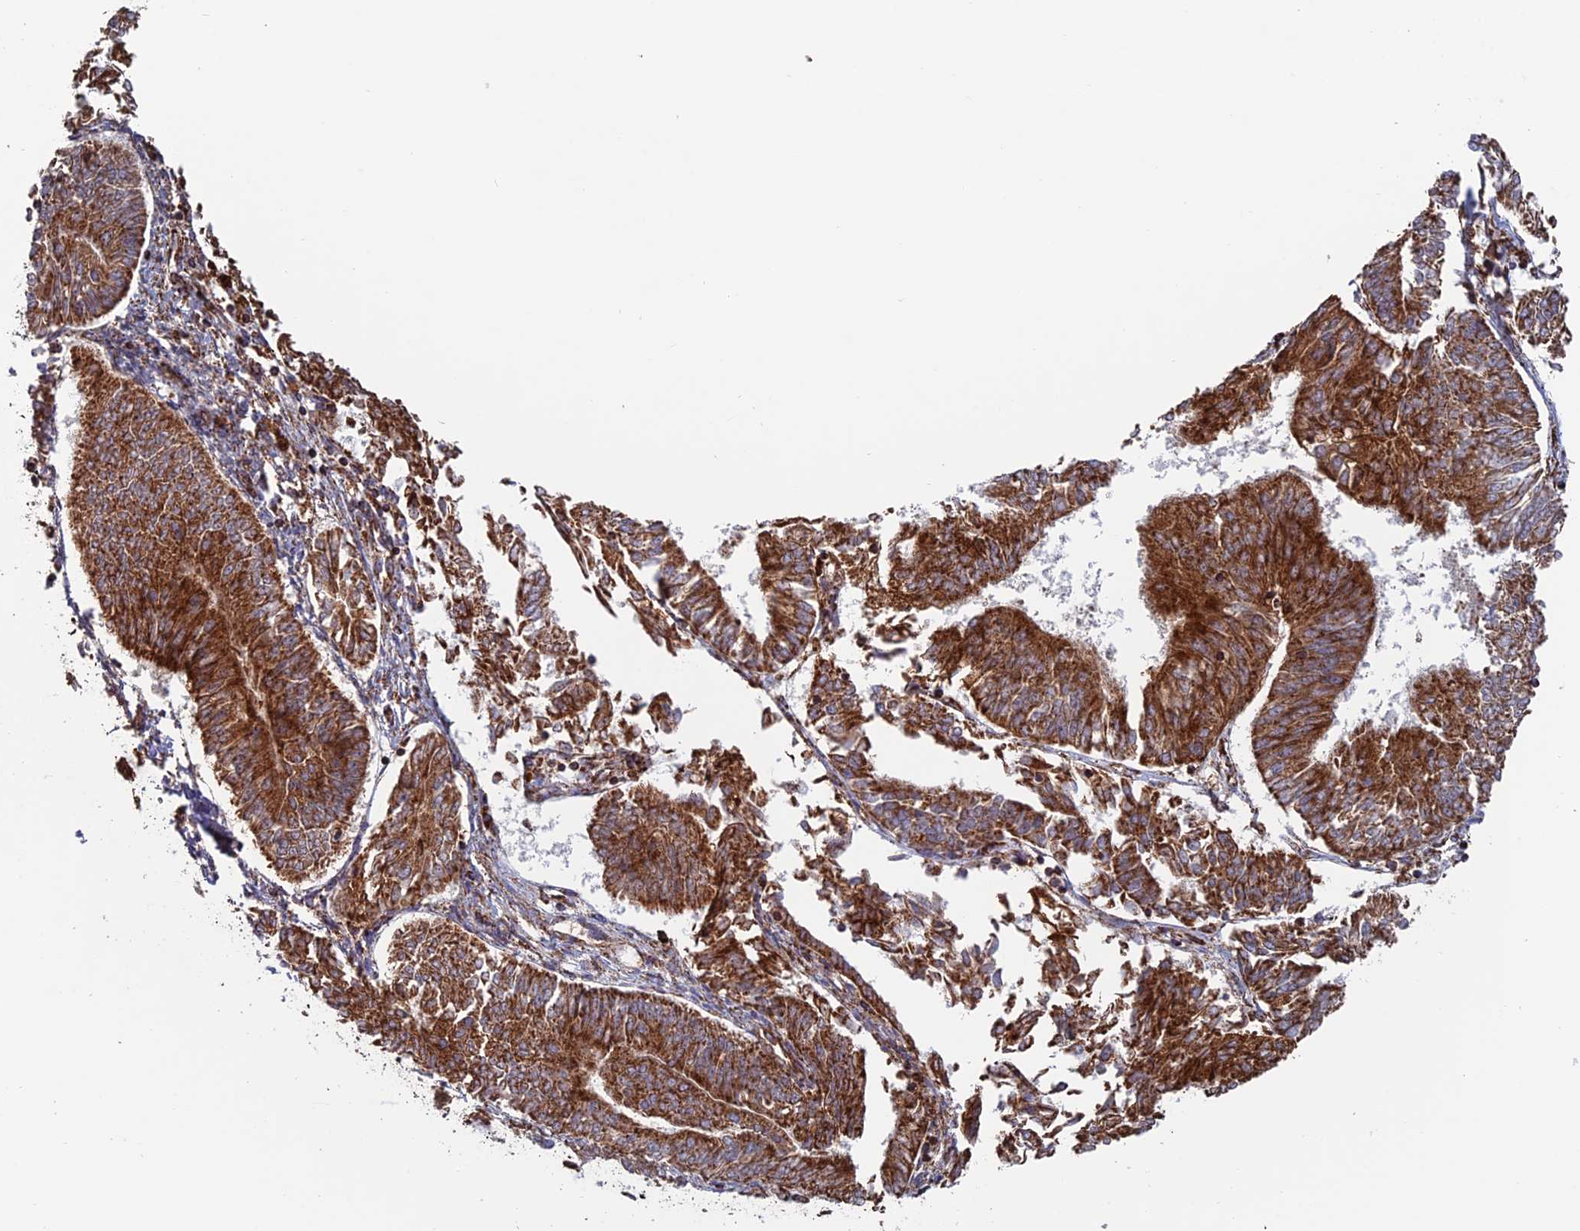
{"staining": {"intensity": "moderate", "quantity": ">75%", "location": "cytoplasmic/membranous"}, "tissue": "endometrial cancer", "cell_type": "Tumor cells", "image_type": "cancer", "snomed": [{"axis": "morphology", "description": "Adenocarcinoma, NOS"}, {"axis": "topography", "description": "Endometrium"}], "caption": "This is an image of immunohistochemistry (IHC) staining of adenocarcinoma (endometrial), which shows moderate positivity in the cytoplasmic/membranous of tumor cells.", "gene": "DTYMK", "patient": {"sex": "female", "age": 58}}